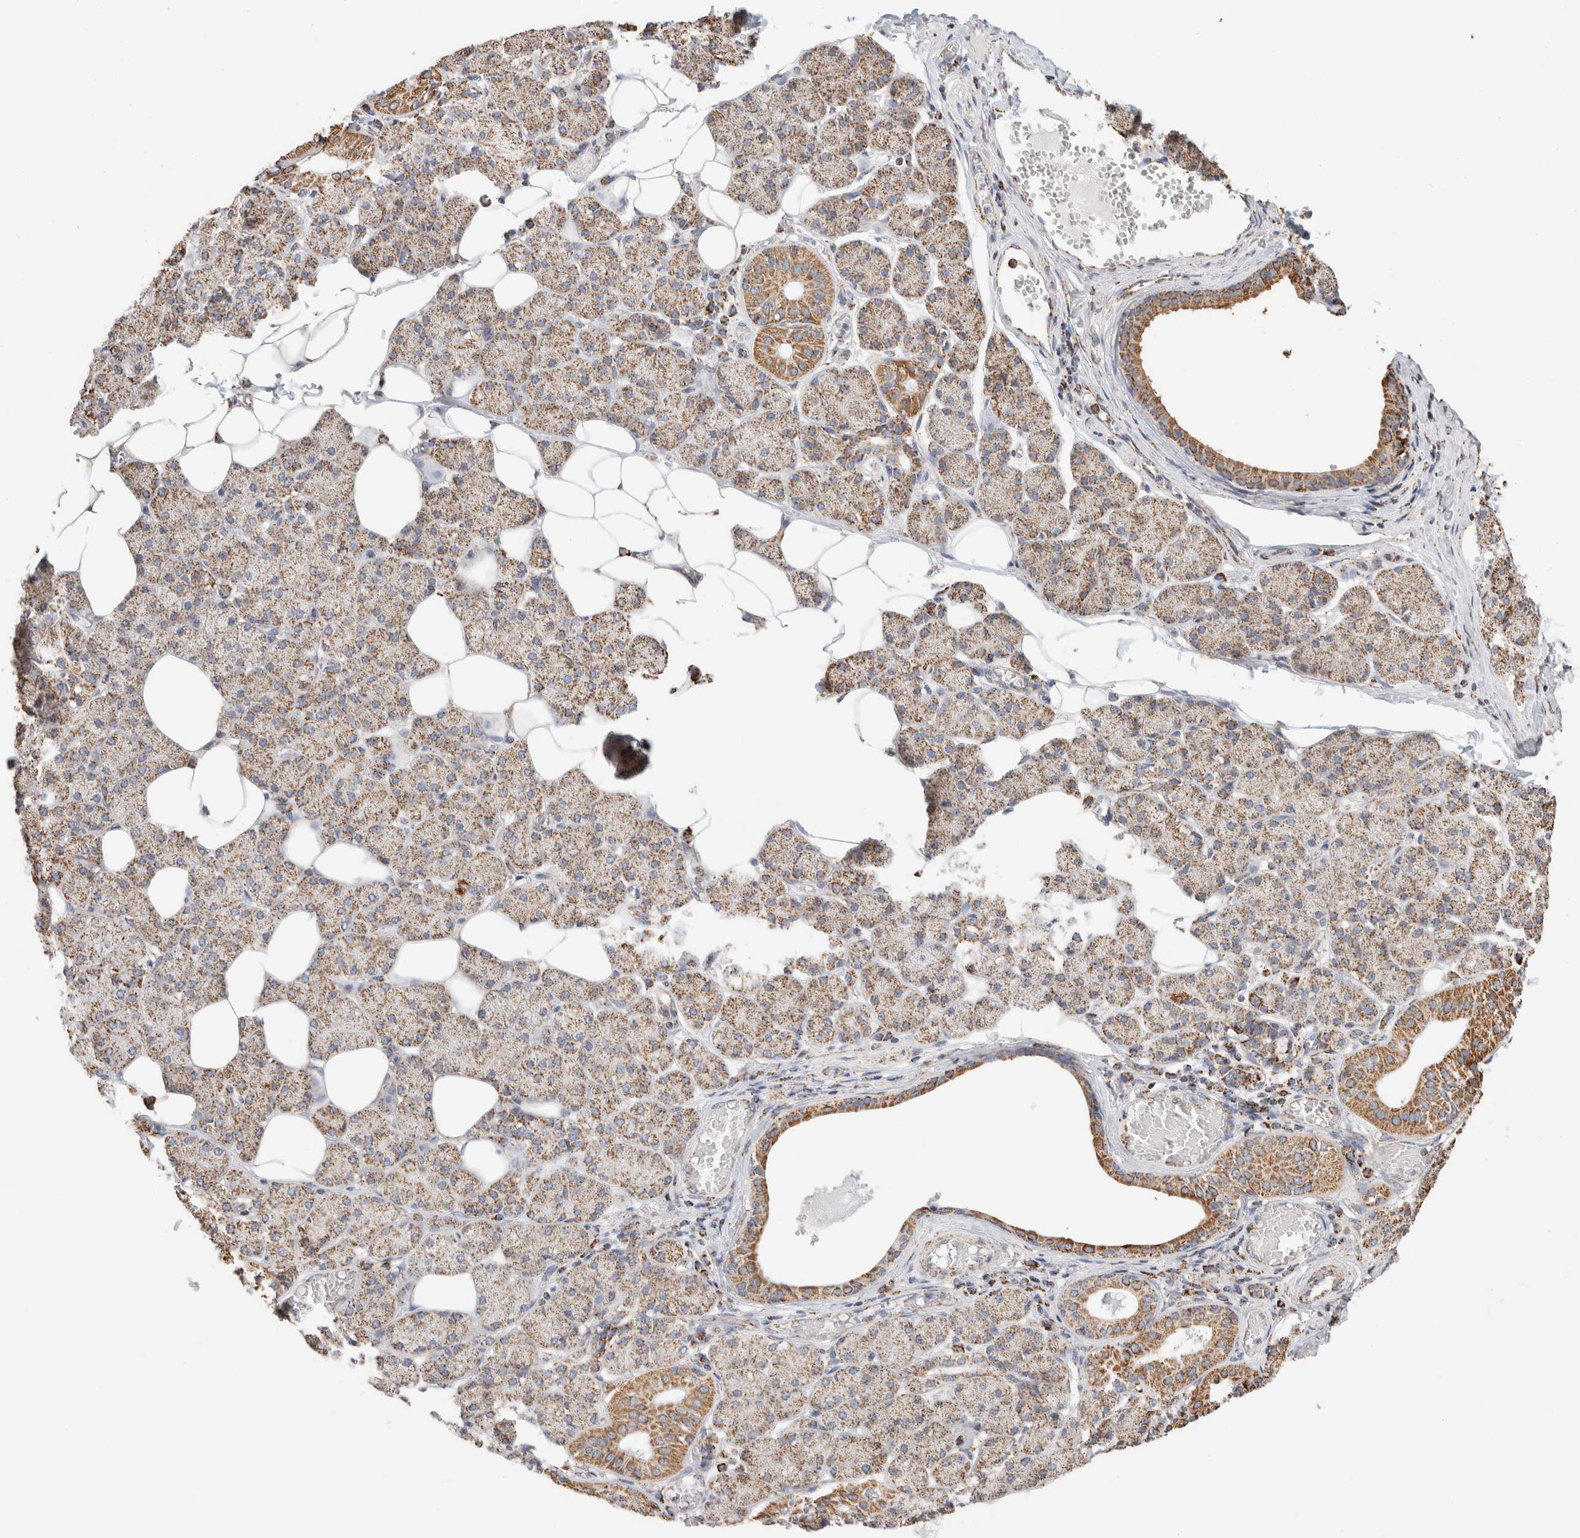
{"staining": {"intensity": "moderate", "quantity": ">75%", "location": "cytoplasmic/membranous"}, "tissue": "salivary gland", "cell_type": "Glandular cells", "image_type": "normal", "snomed": [{"axis": "morphology", "description": "Normal tissue, NOS"}, {"axis": "topography", "description": "Salivary gland"}], "caption": "Protein expression analysis of unremarkable human salivary gland reveals moderate cytoplasmic/membranous expression in approximately >75% of glandular cells. The staining was performed using DAB, with brown indicating positive protein expression. Nuclei are stained blue with hematoxylin.", "gene": "C1QBP", "patient": {"sex": "female", "age": 33}}